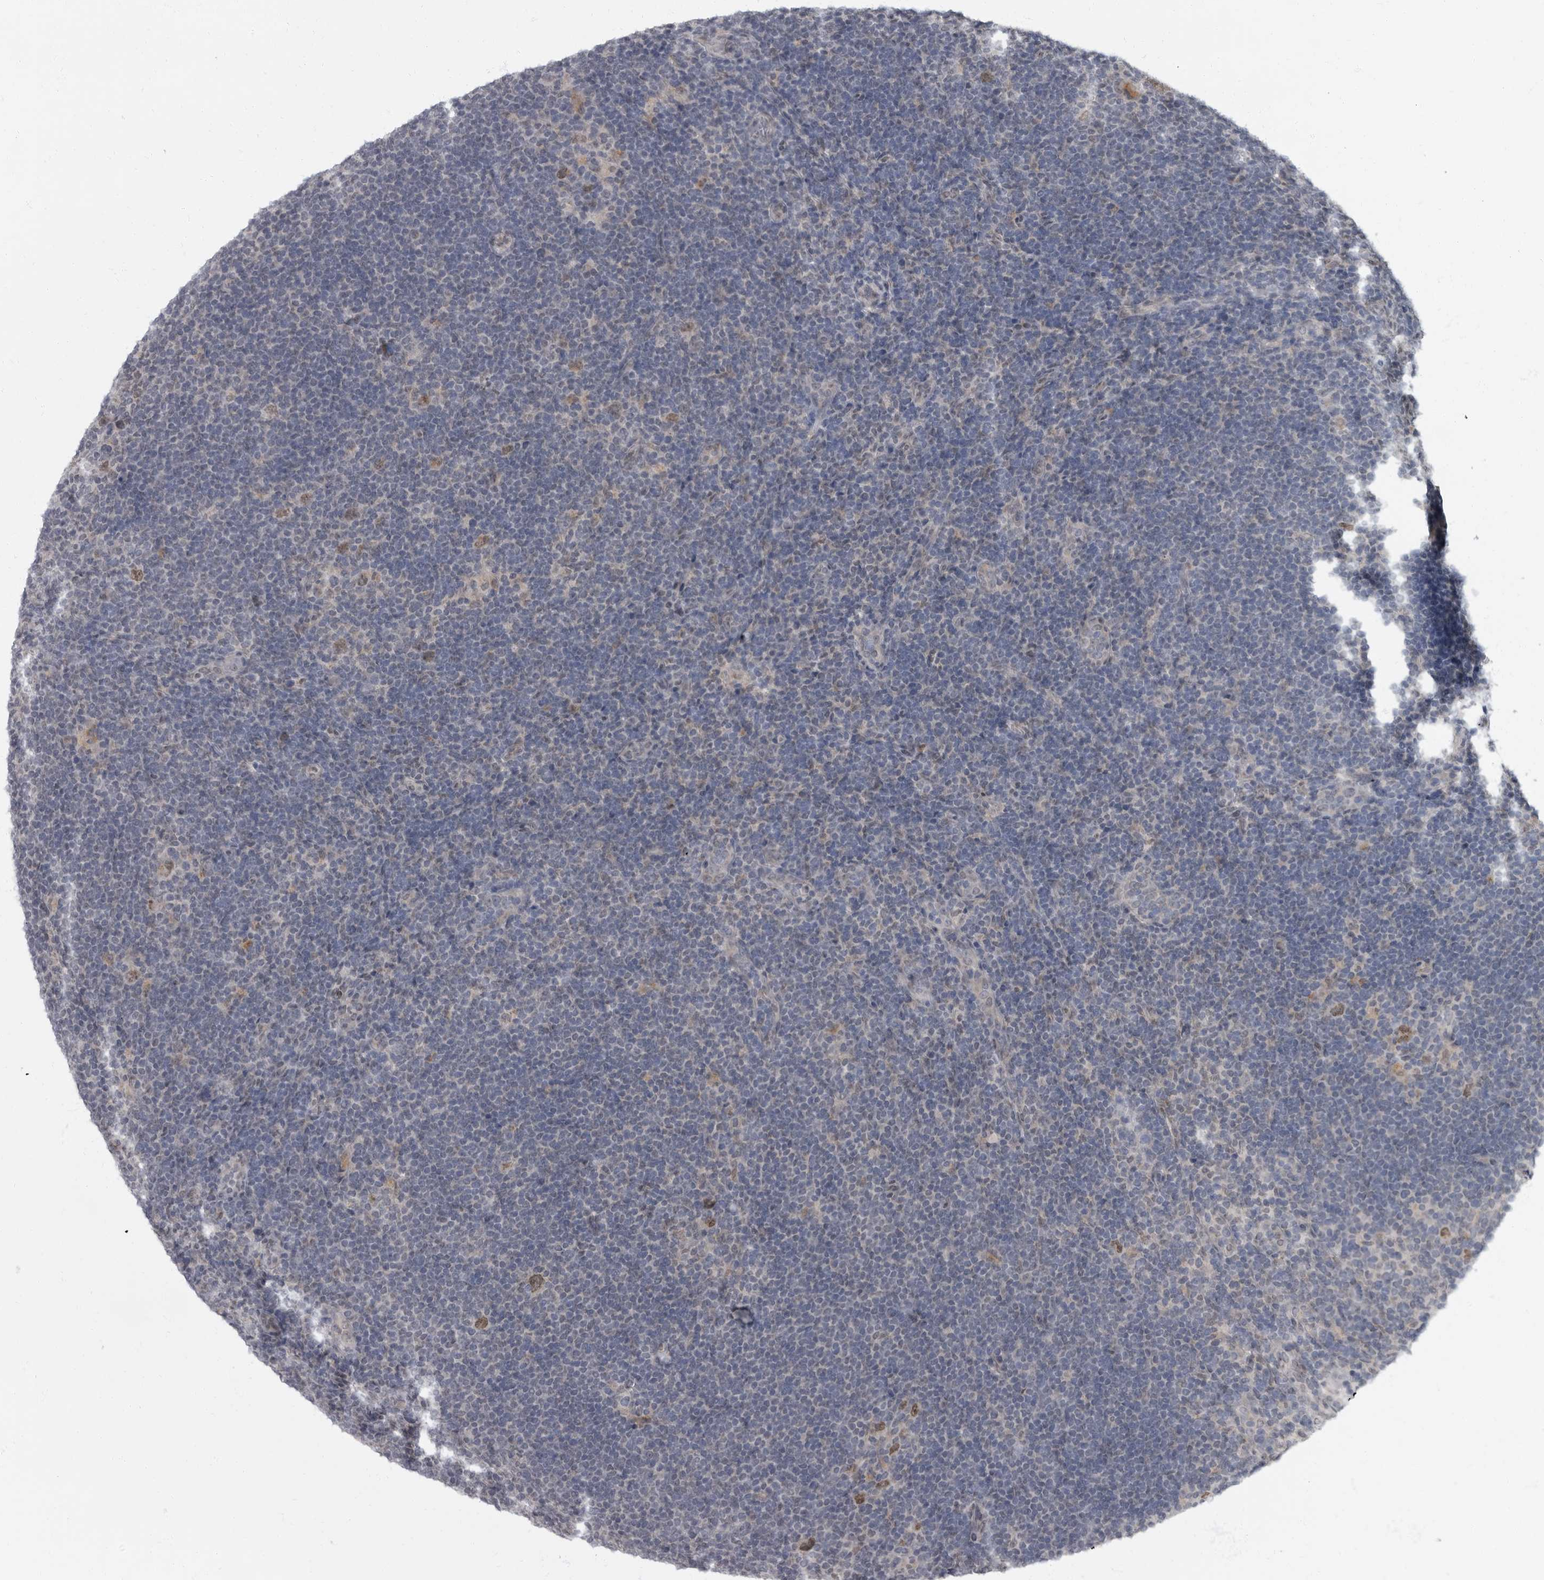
{"staining": {"intensity": "moderate", "quantity": ">75%", "location": "nuclear"}, "tissue": "lymphoma", "cell_type": "Tumor cells", "image_type": "cancer", "snomed": [{"axis": "morphology", "description": "Hodgkin's disease, NOS"}, {"axis": "topography", "description": "Lymph node"}], "caption": "Protein staining displays moderate nuclear expression in approximately >75% of tumor cells in Hodgkin's disease.", "gene": "EVI5", "patient": {"sex": "female", "age": 57}}